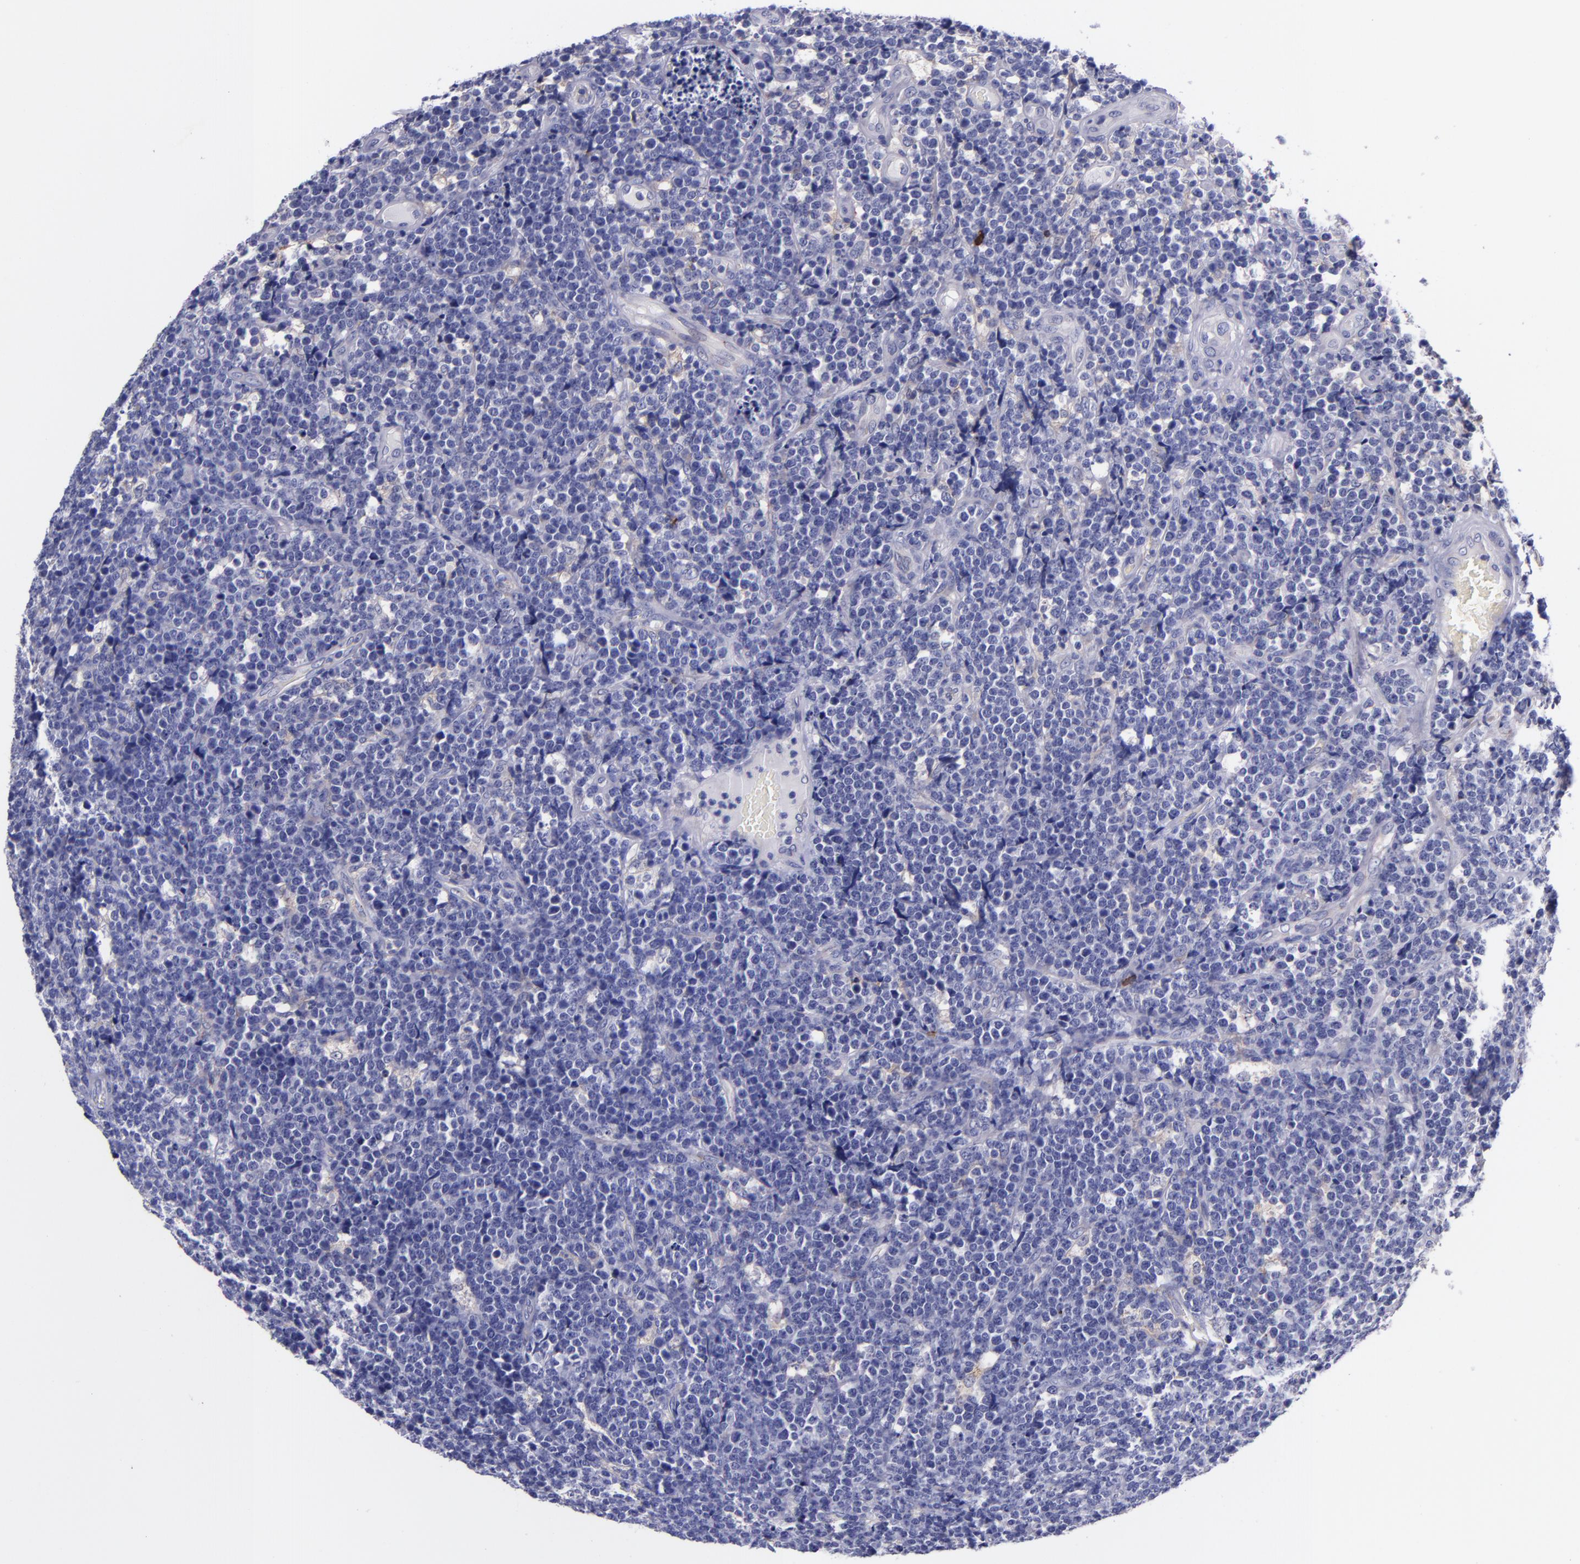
{"staining": {"intensity": "negative", "quantity": "none", "location": "none"}, "tissue": "lymphoma", "cell_type": "Tumor cells", "image_type": "cancer", "snomed": [{"axis": "morphology", "description": "Malignant lymphoma, non-Hodgkin's type, High grade"}, {"axis": "topography", "description": "Small intestine"}, {"axis": "topography", "description": "Colon"}], "caption": "High magnification brightfield microscopy of malignant lymphoma, non-Hodgkin's type (high-grade) stained with DAB (brown) and counterstained with hematoxylin (blue): tumor cells show no significant positivity.", "gene": "IVL", "patient": {"sex": "male", "age": 8}}